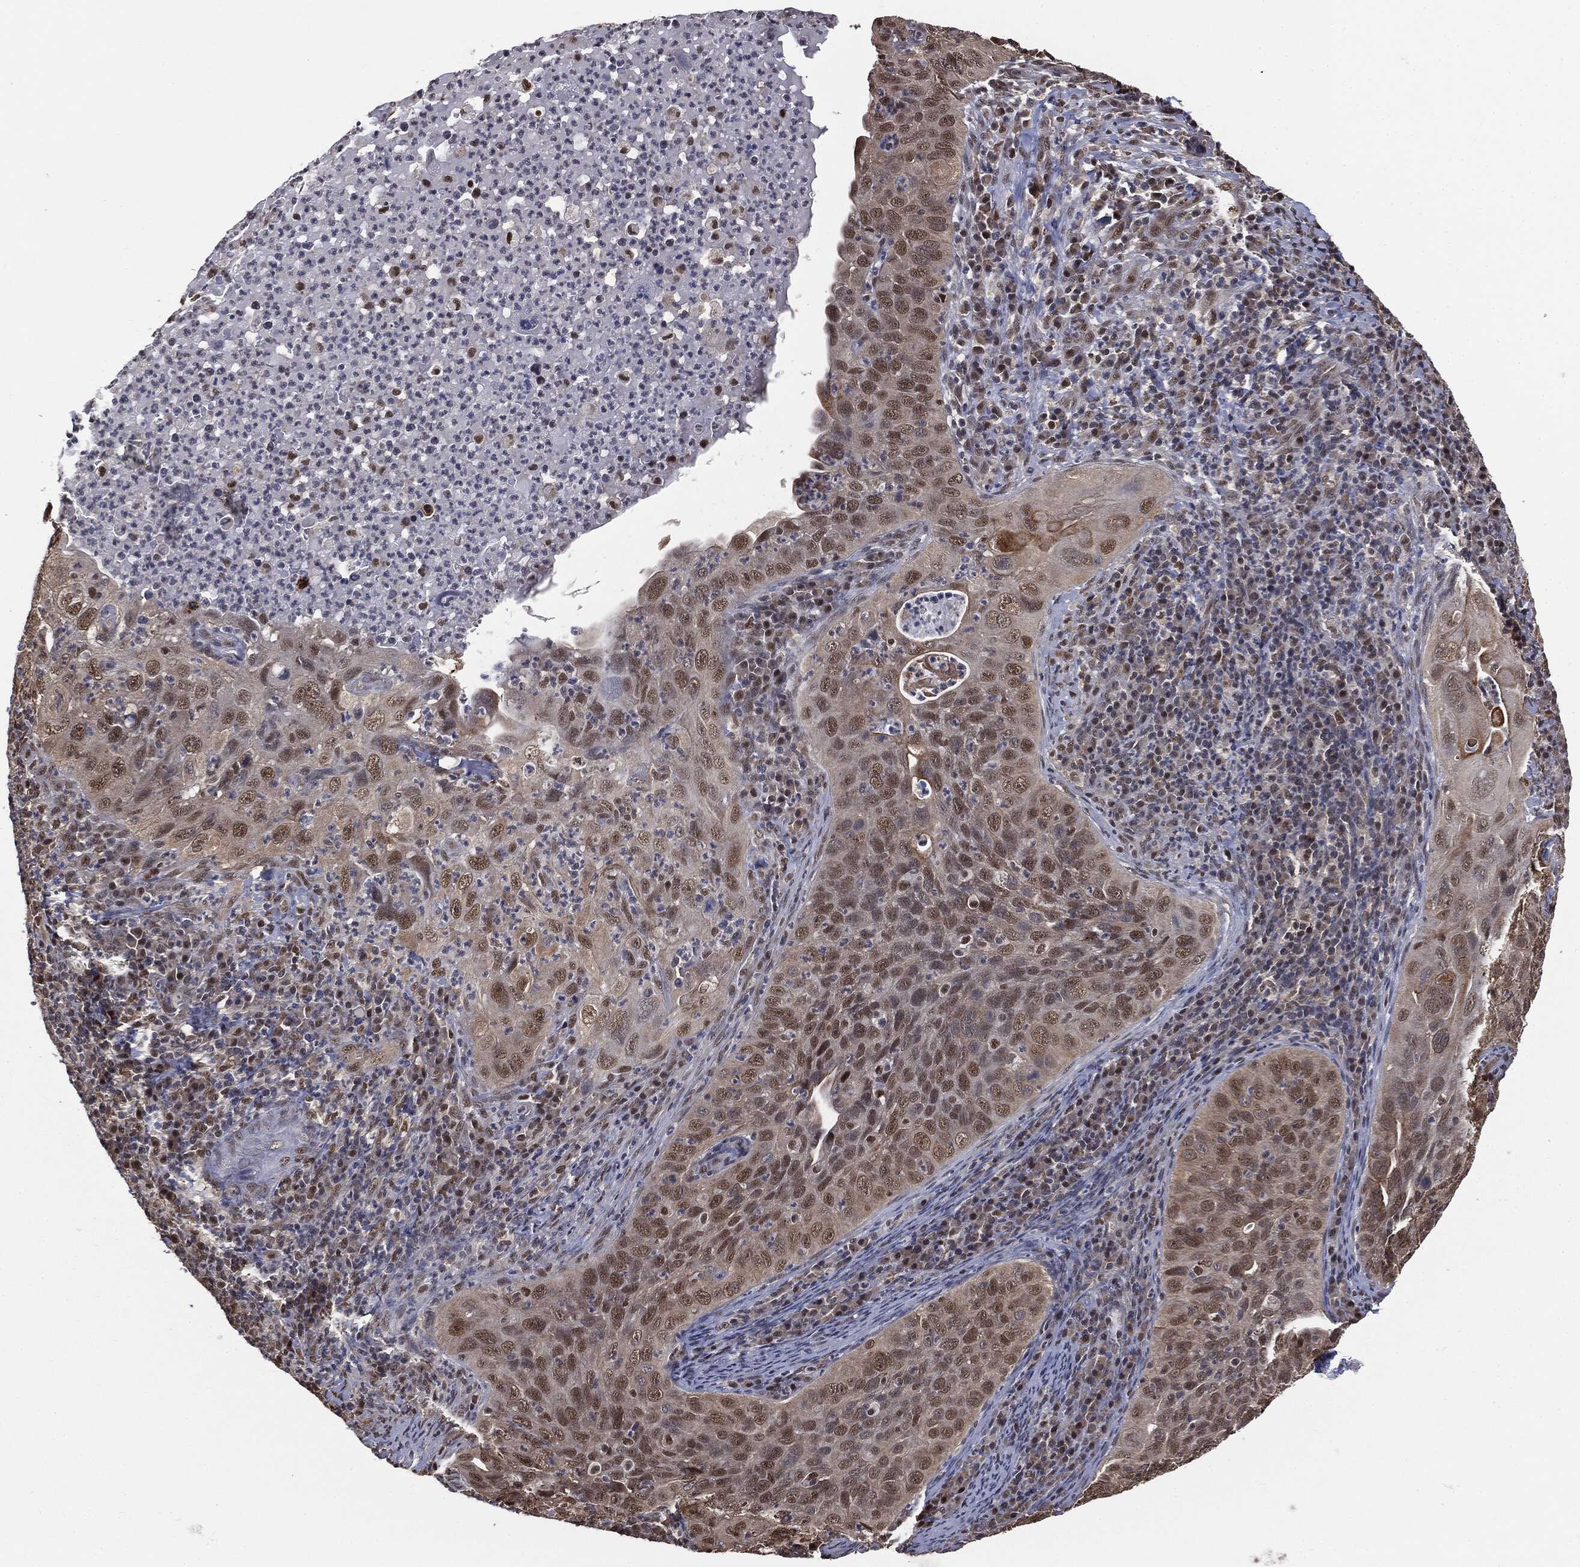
{"staining": {"intensity": "moderate", "quantity": "<25%", "location": "nuclear"}, "tissue": "cervical cancer", "cell_type": "Tumor cells", "image_type": "cancer", "snomed": [{"axis": "morphology", "description": "Squamous cell carcinoma, NOS"}, {"axis": "topography", "description": "Cervix"}], "caption": "Tumor cells exhibit moderate nuclear positivity in approximately <25% of cells in cervical cancer.", "gene": "SHLD2", "patient": {"sex": "female", "age": 26}}